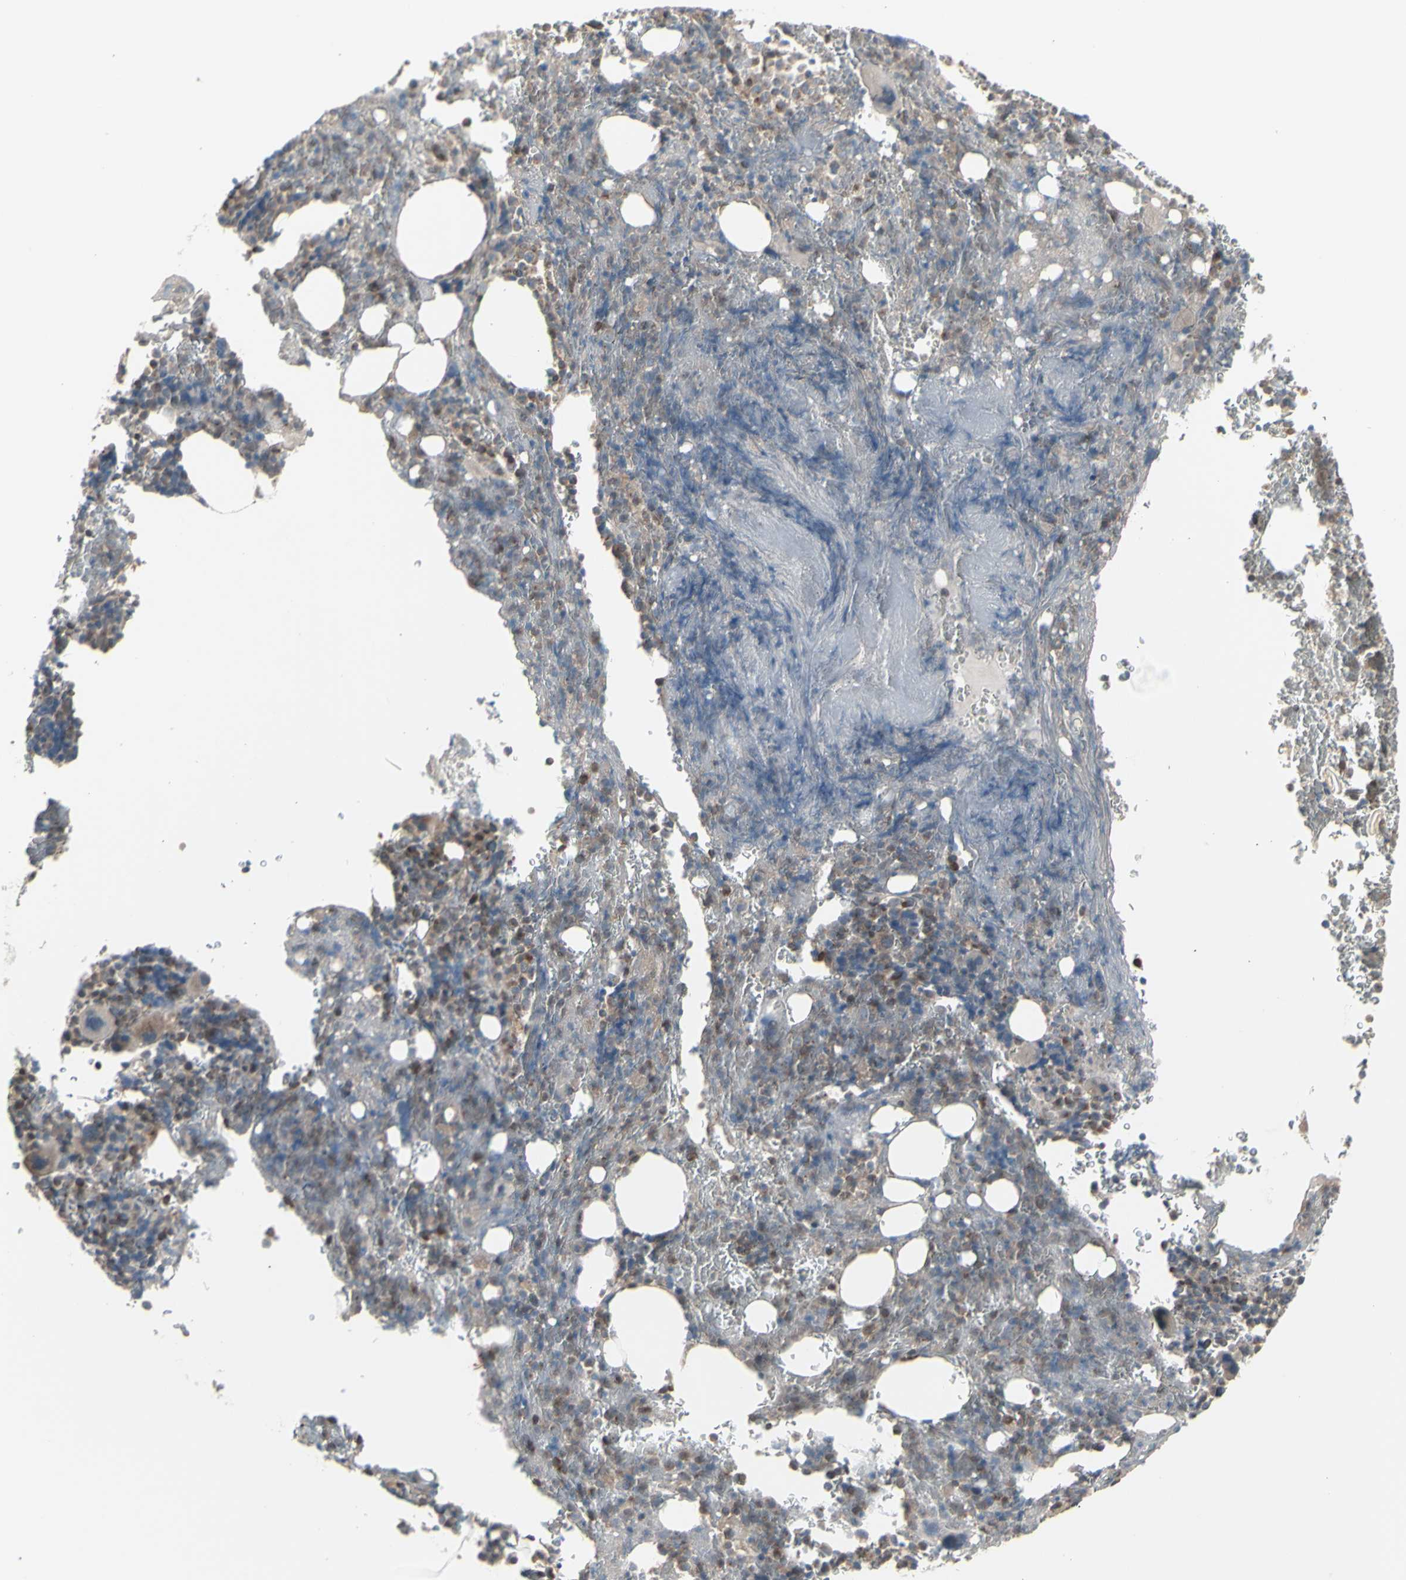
{"staining": {"intensity": "moderate", "quantity": "<25%", "location": "cytoplasmic/membranous"}, "tissue": "bone marrow", "cell_type": "Hematopoietic cells", "image_type": "normal", "snomed": [{"axis": "morphology", "description": "Normal tissue, NOS"}, {"axis": "morphology", "description": "Inflammation, NOS"}, {"axis": "topography", "description": "Bone marrow"}], "caption": "This is an image of immunohistochemistry staining of normal bone marrow, which shows moderate staining in the cytoplasmic/membranous of hematopoietic cells.", "gene": "CSK", "patient": {"sex": "male", "age": 72}}